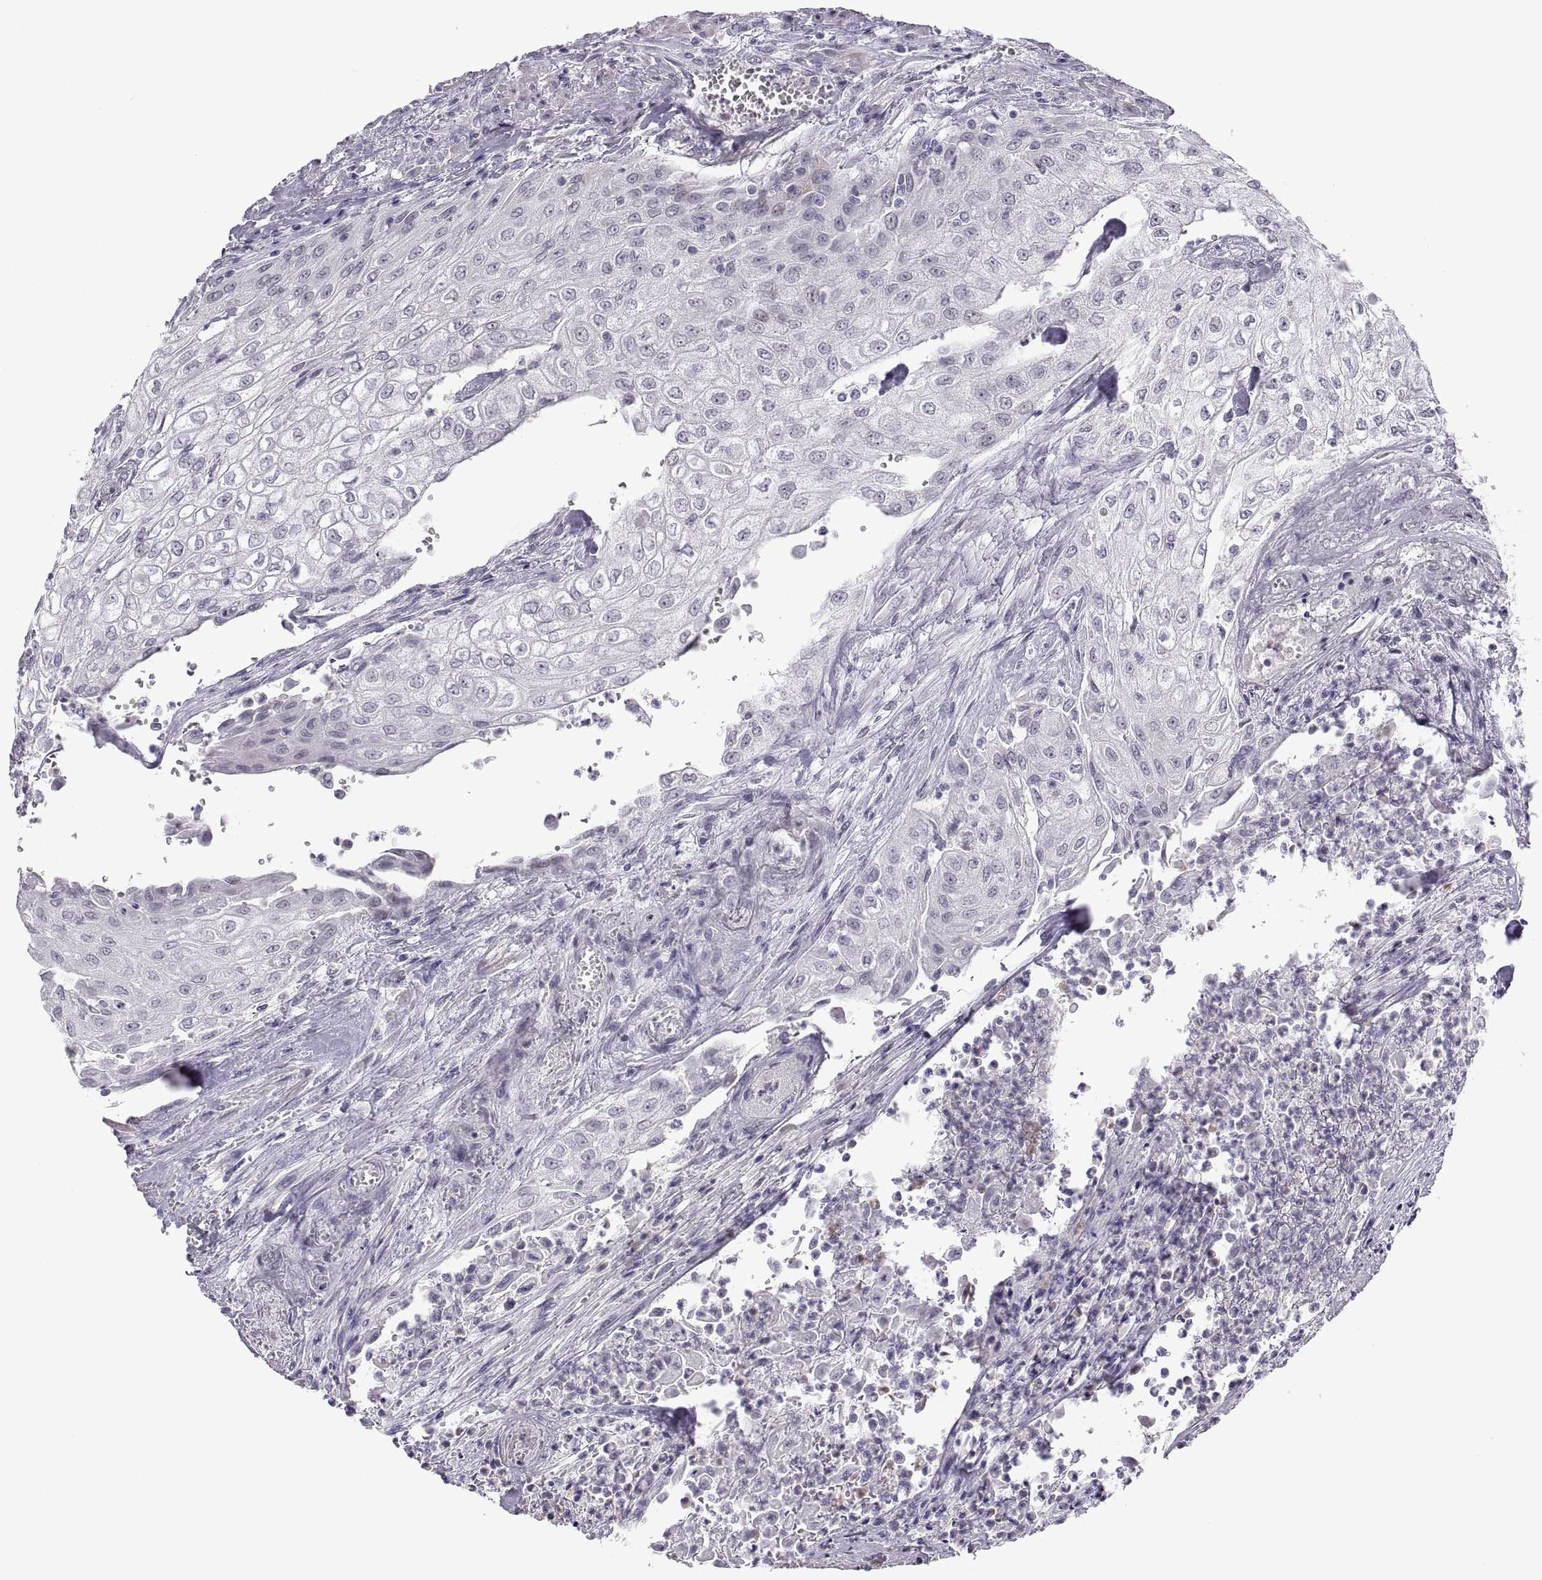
{"staining": {"intensity": "negative", "quantity": "none", "location": "none"}, "tissue": "urothelial cancer", "cell_type": "Tumor cells", "image_type": "cancer", "snomed": [{"axis": "morphology", "description": "Urothelial carcinoma, High grade"}, {"axis": "topography", "description": "Urinary bladder"}], "caption": "High power microscopy histopathology image of an immunohistochemistry (IHC) histopathology image of urothelial cancer, revealing no significant positivity in tumor cells.", "gene": "C3orf22", "patient": {"sex": "male", "age": 62}}